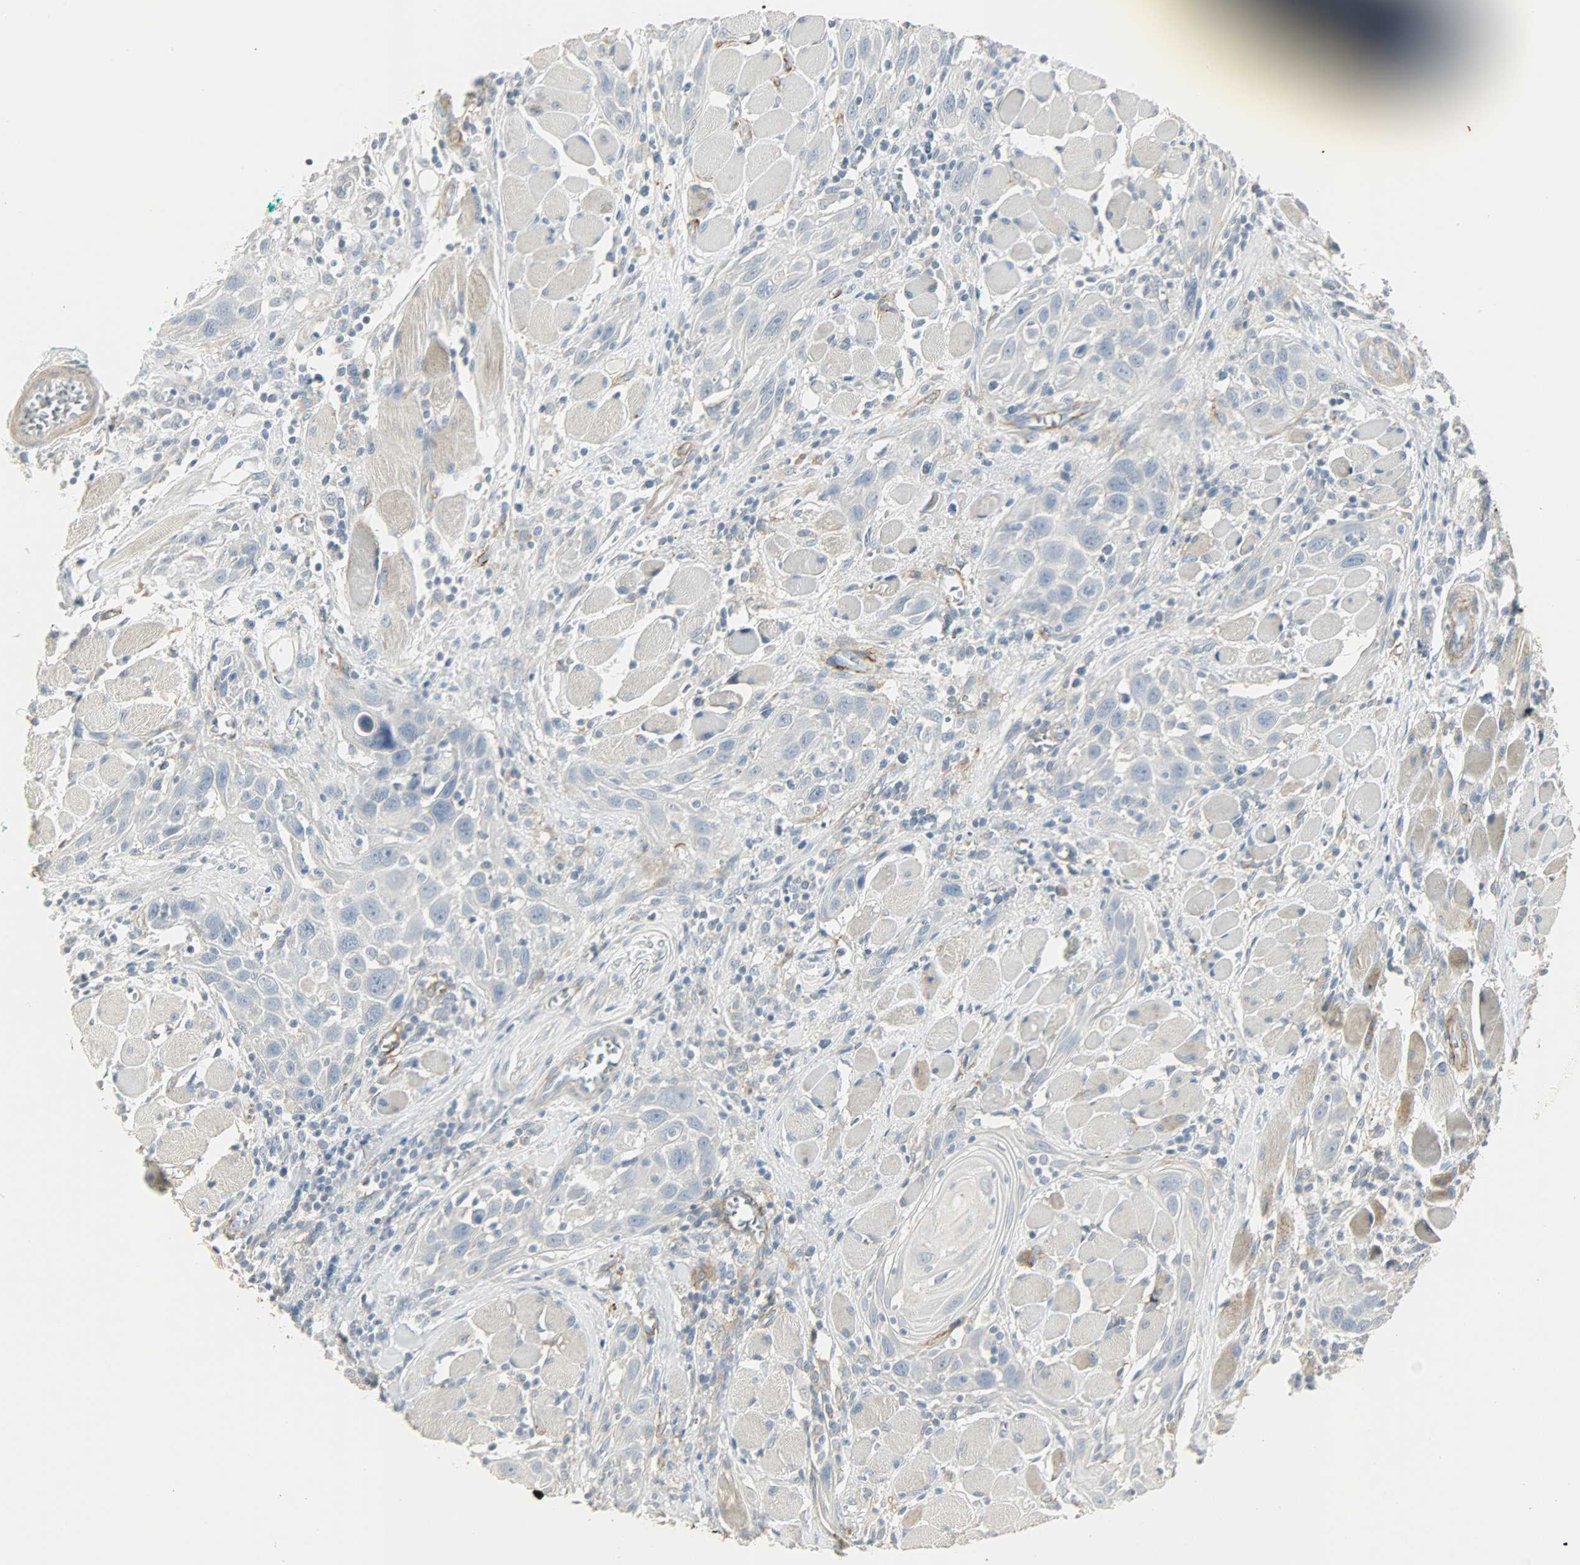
{"staining": {"intensity": "negative", "quantity": "none", "location": "none"}, "tissue": "head and neck cancer", "cell_type": "Tumor cells", "image_type": "cancer", "snomed": [{"axis": "morphology", "description": "Squamous cell carcinoma, NOS"}, {"axis": "topography", "description": "Oral tissue"}, {"axis": "topography", "description": "Head-Neck"}], "caption": "Immunohistochemistry (IHC) micrograph of neoplastic tissue: head and neck cancer (squamous cell carcinoma) stained with DAB displays no significant protein staining in tumor cells. (DAB immunohistochemistry, high magnification).", "gene": "ENPEP", "patient": {"sex": "female", "age": 50}}